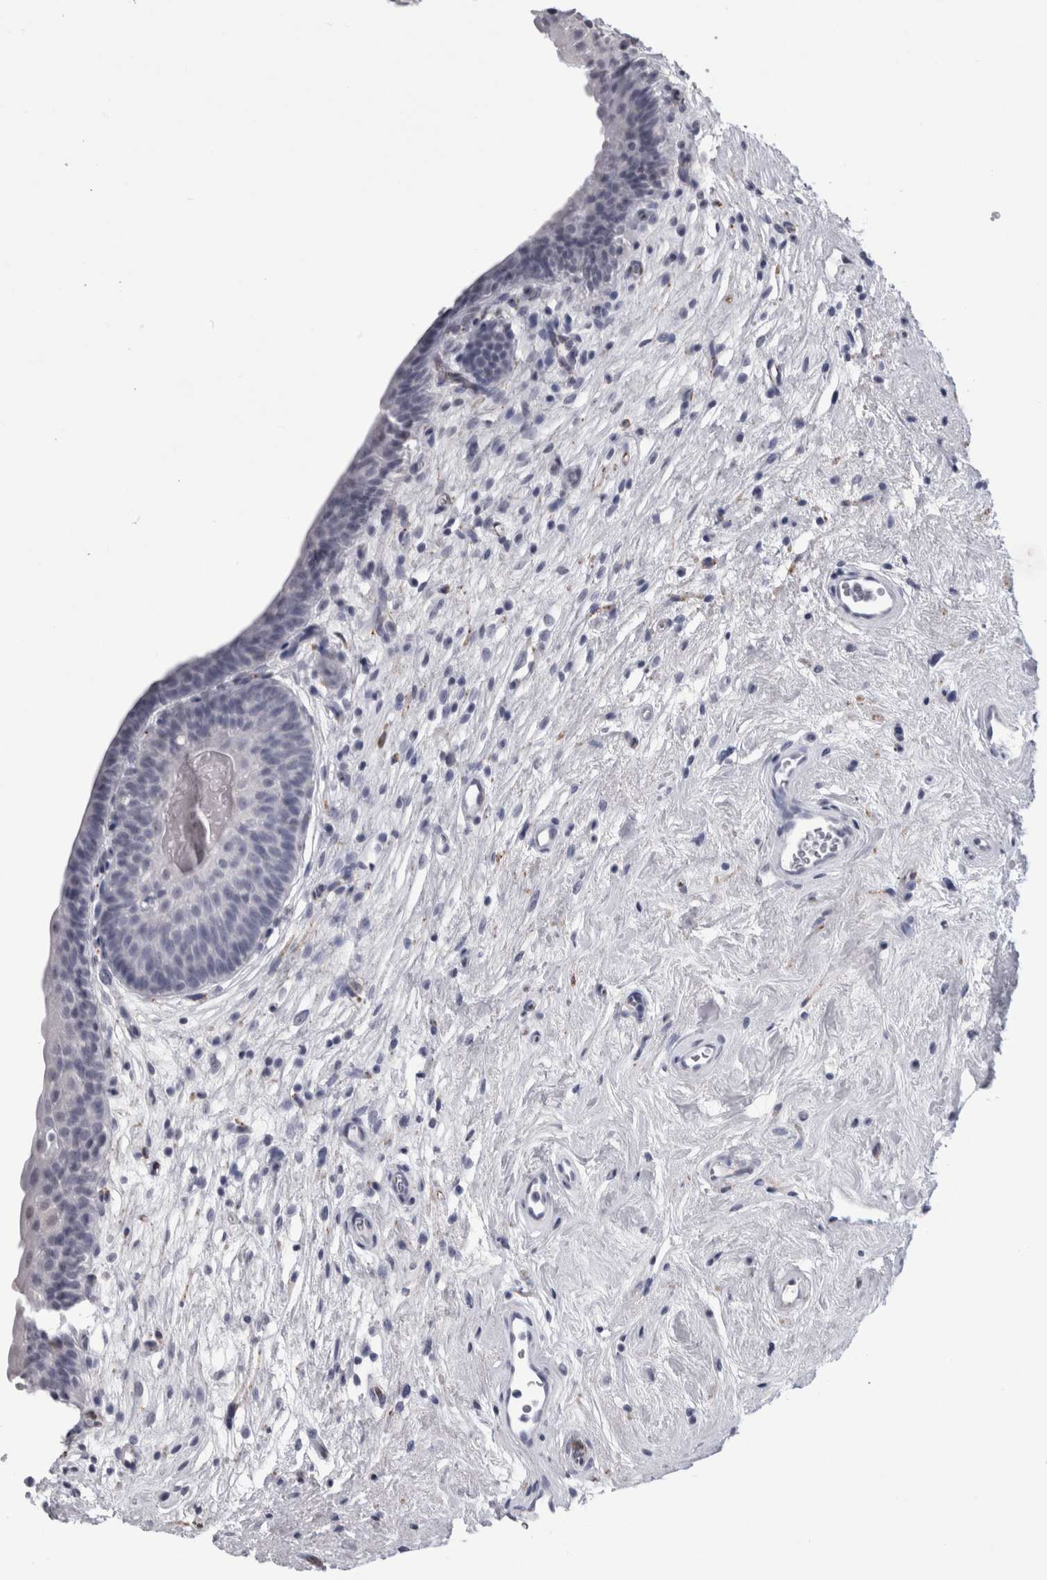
{"staining": {"intensity": "negative", "quantity": "none", "location": "none"}, "tissue": "urinary bladder", "cell_type": "Urothelial cells", "image_type": "normal", "snomed": [{"axis": "morphology", "description": "Normal tissue, NOS"}, {"axis": "topography", "description": "Urinary bladder"}], "caption": "Immunohistochemistry (IHC) of unremarkable urinary bladder shows no expression in urothelial cells.", "gene": "ACOT7", "patient": {"sex": "male", "age": 83}}